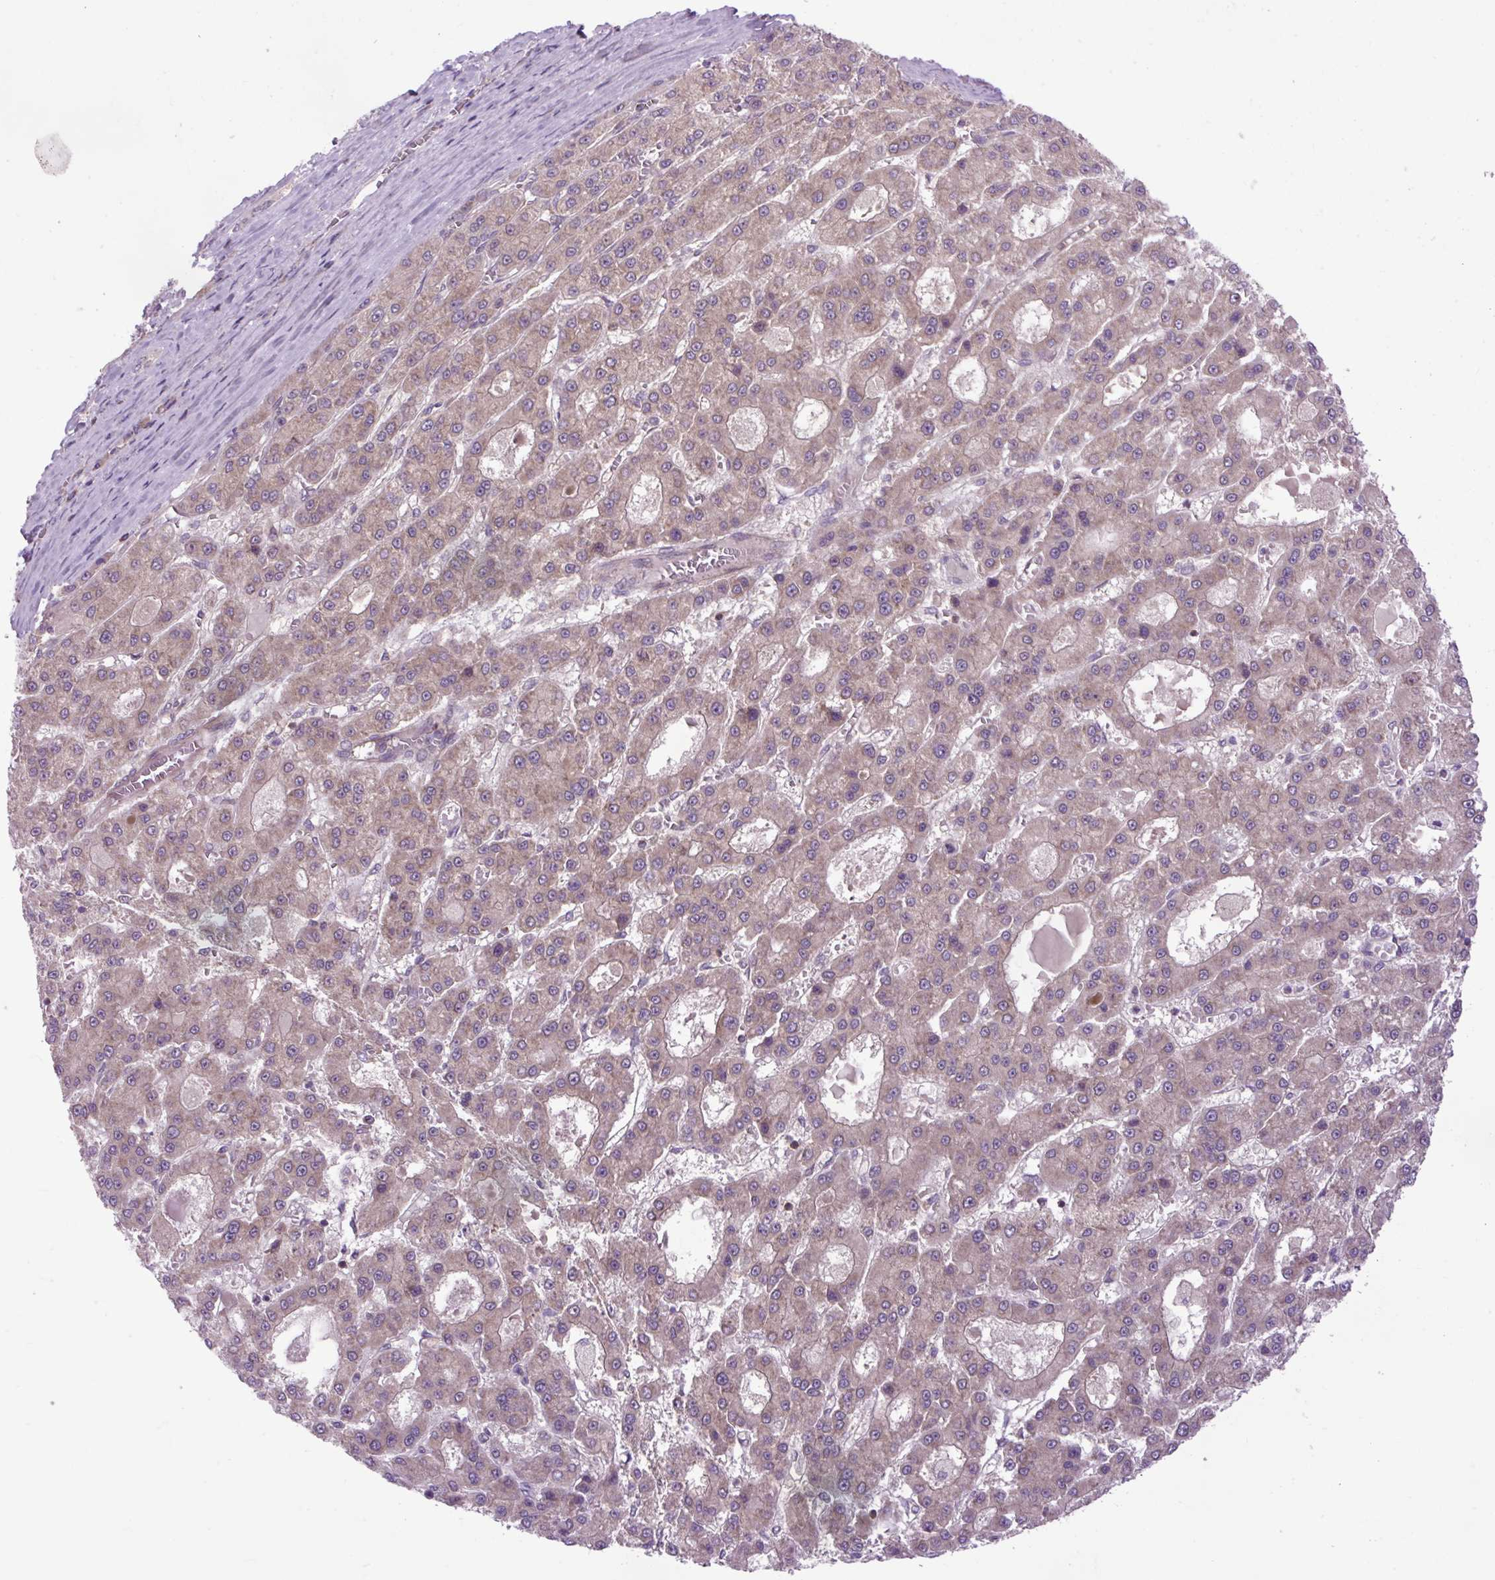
{"staining": {"intensity": "weak", "quantity": "25%-75%", "location": "cytoplasmic/membranous"}, "tissue": "liver cancer", "cell_type": "Tumor cells", "image_type": "cancer", "snomed": [{"axis": "morphology", "description": "Carcinoma, Hepatocellular, NOS"}, {"axis": "topography", "description": "Liver"}], "caption": "Brown immunohistochemical staining in hepatocellular carcinoma (liver) displays weak cytoplasmic/membranous expression in approximately 25%-75% of tumor cells. Using DAB (3,3'-diaminobenzidine) (brown) and hematoxylin (blue) stains, captured at high magnification using brightfield microscopy.", "gene": "PLCG1", "patient": {"sex": "male", "age": 70}}